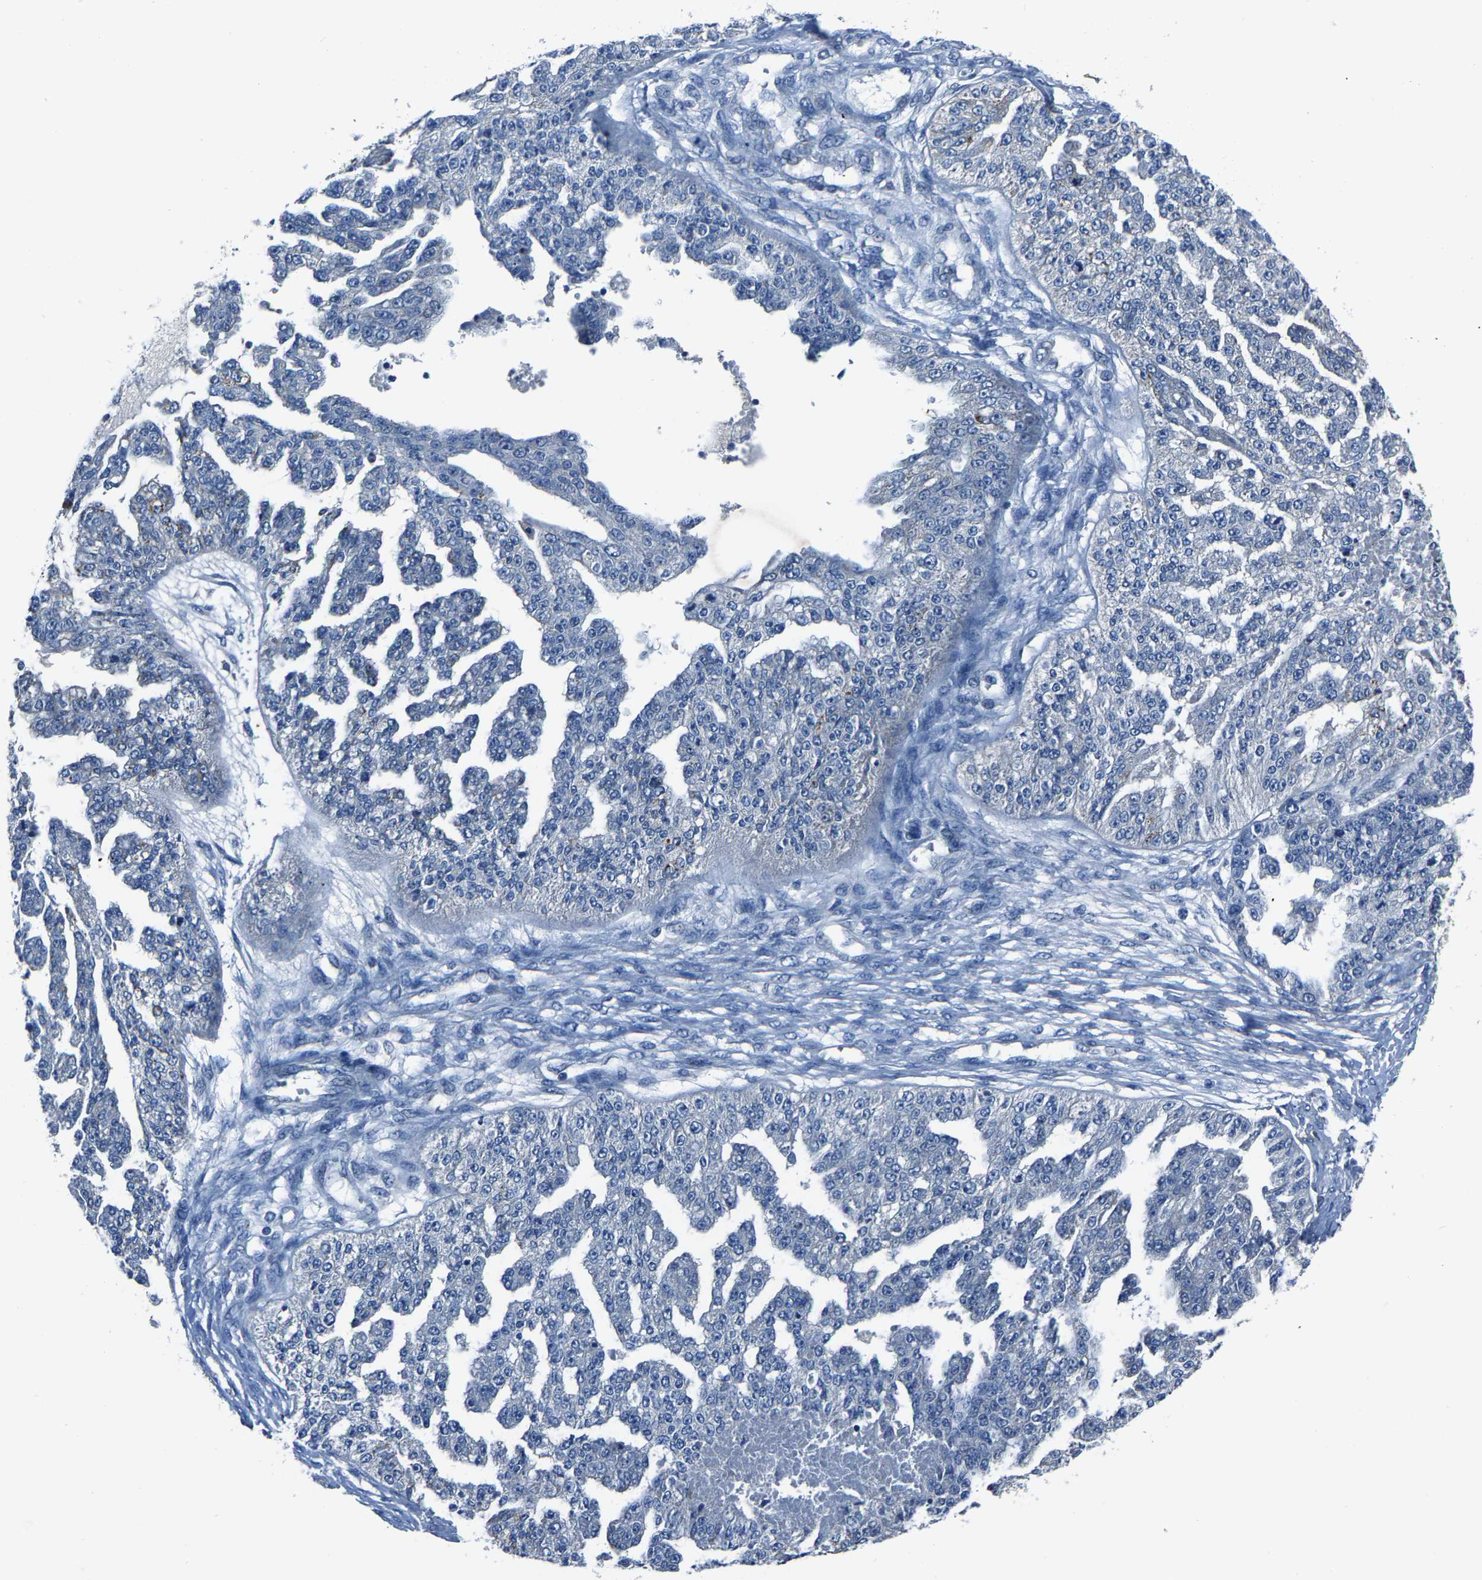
{"staining": {"intensity": "negative", "quantity": "none", "location": "none"}, "tissue": "ovarian cancer", "cell_type": "Tumor cells", "image_type": "cancer", "snomed": [{"axis": "morphology", "description": "Cystadenocarcinoma, serous, NOS"}, {"axis": "topography", "description": "Ovary"}], "caption": "Micrograph shows no significant protein expression in tumor cells of ovarian cancer.", "gene": "ADAM2", "patient": {"sex": "female", "age": 58}}